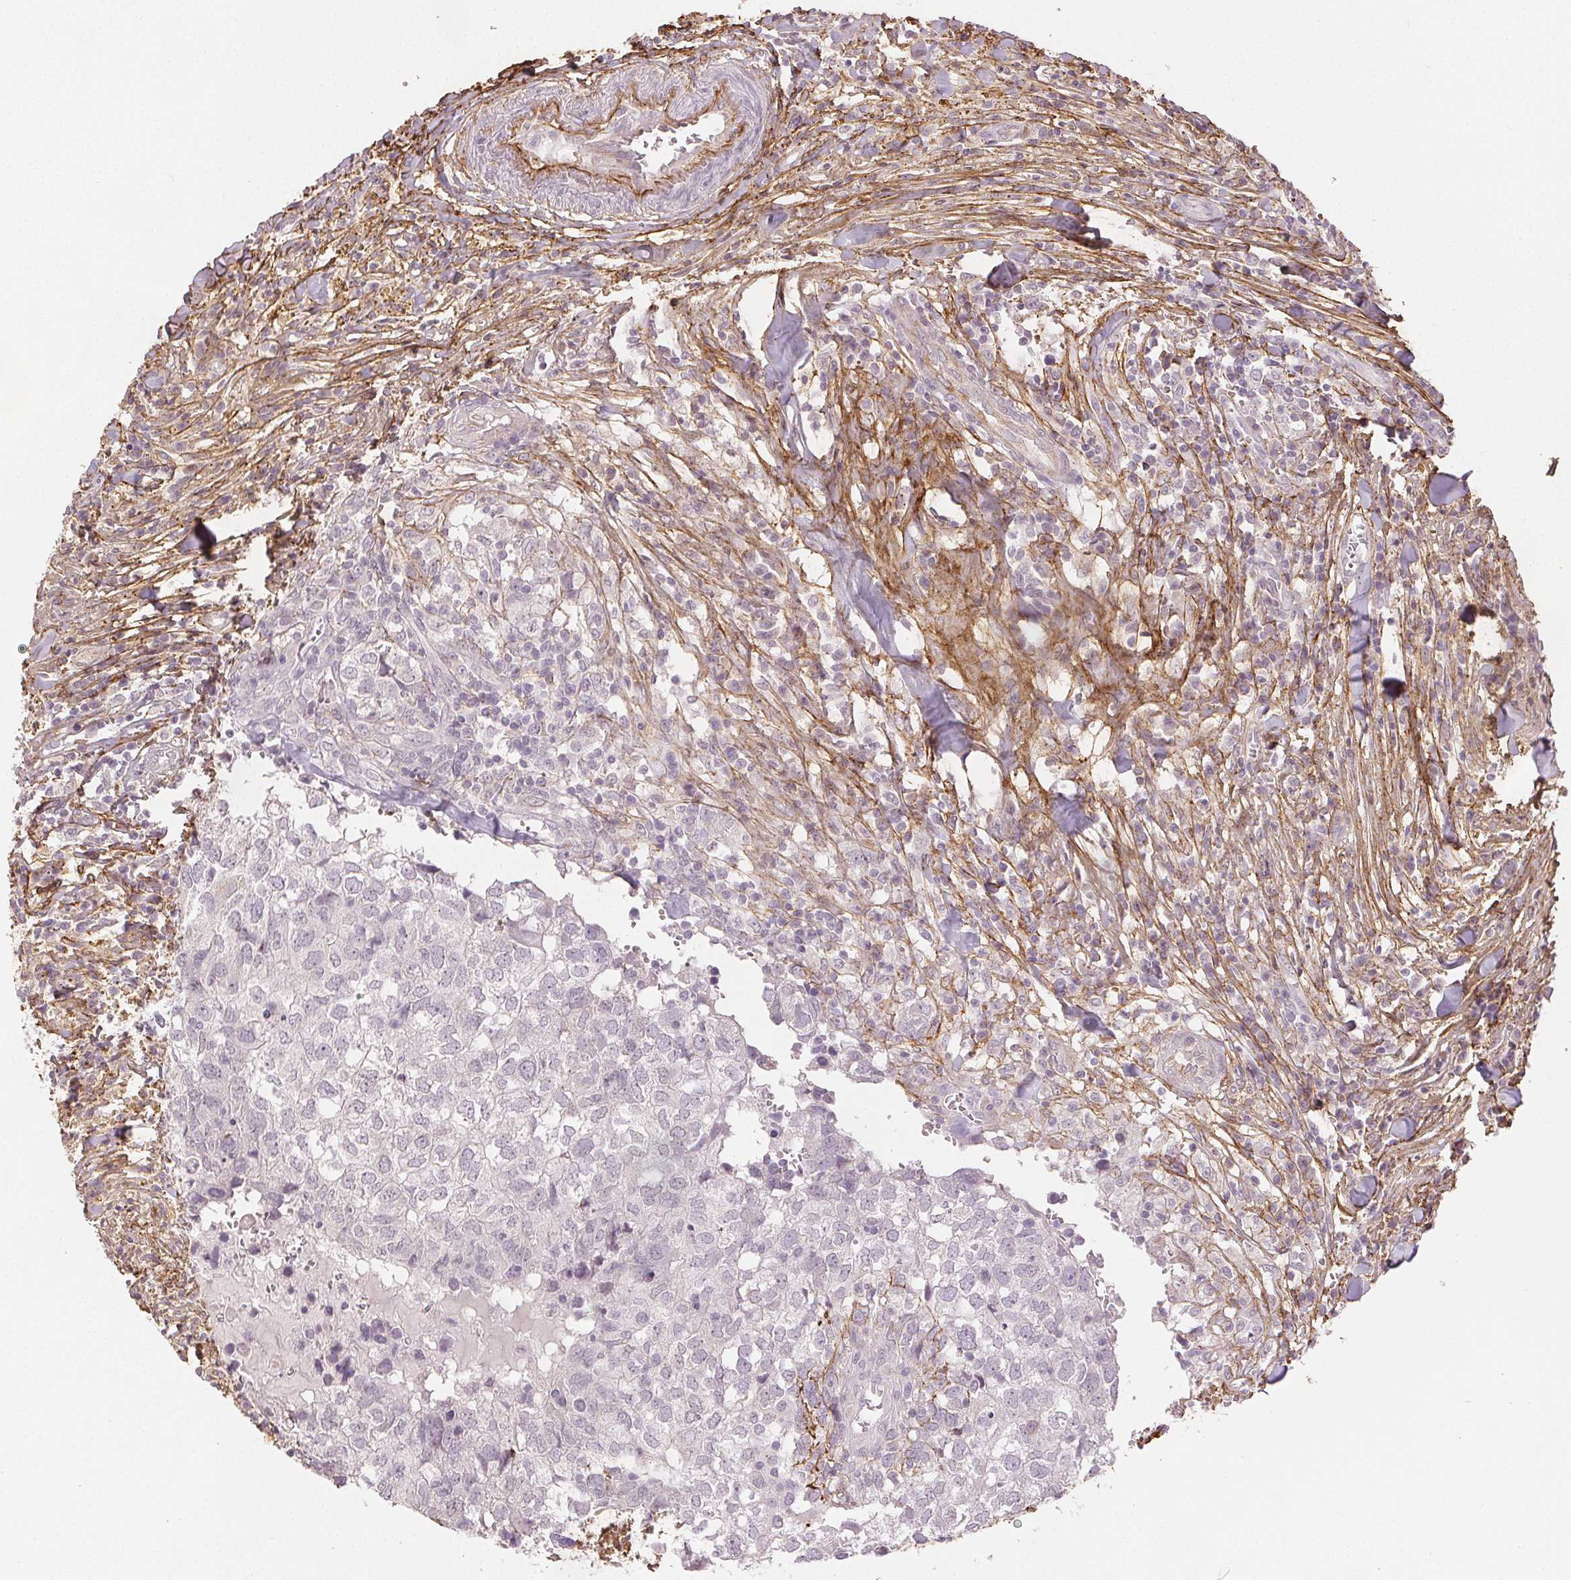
{"staining": {"intensity": "negative", "quantity": "none", "location": "none"}, "tissue": "breast cancer", "cell_type": "Tumor cells", "image_type": "cancer", "snomed": [{"axis": "morphology", "description": "Duct carcinoma"}, {"axis": "topography", "description": "Breast"}], "caption": "This is an IHC micrograph of breast infiltrating ductal carcinoma. There is no staining in tumor cells.", "gene": "FBN1", "patient": {"sex": "female", "age": 30}}